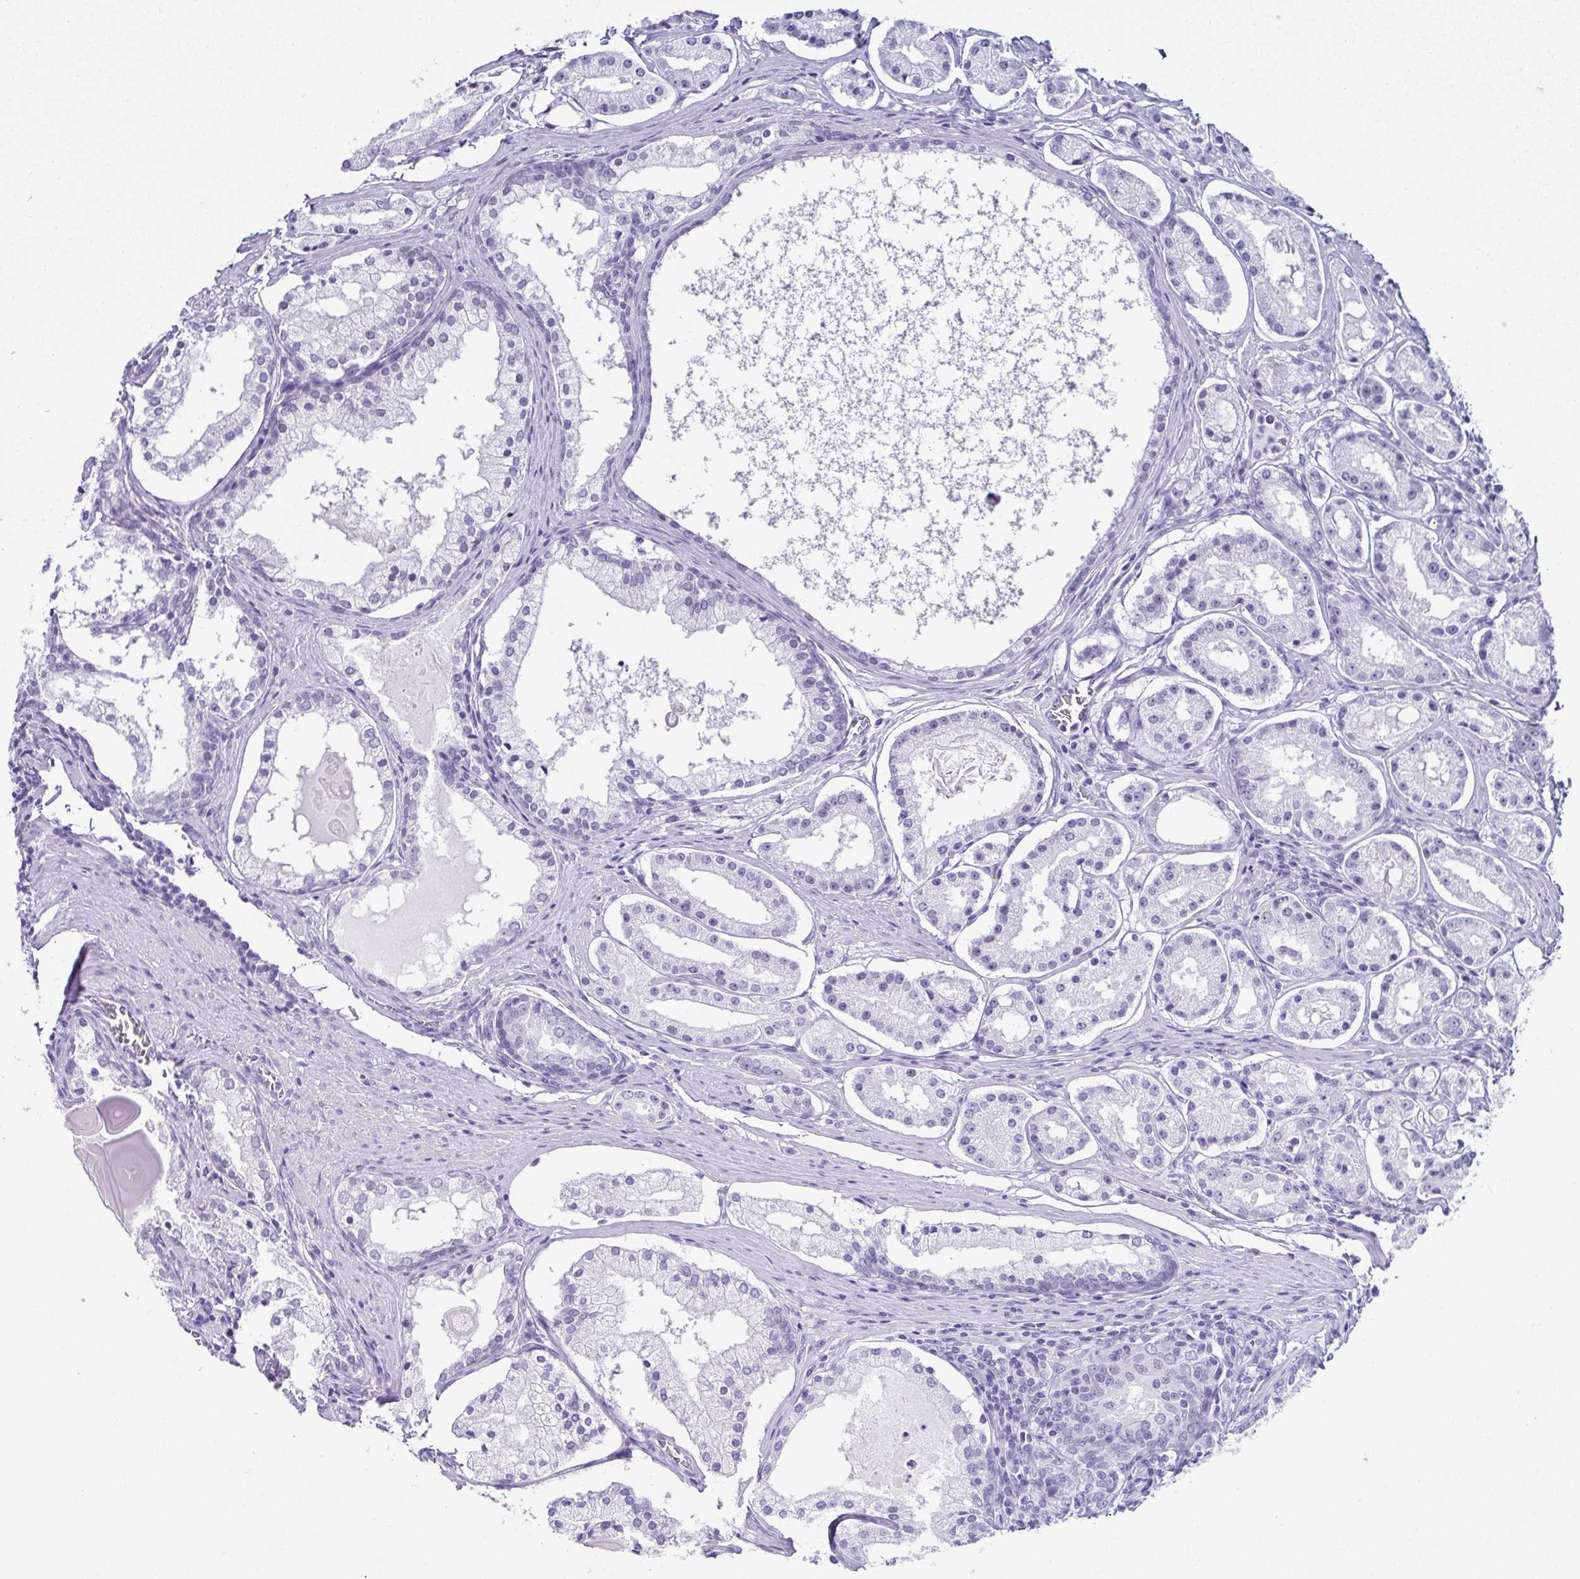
{"staining": {"intensity": "negative", "quantity": "none", "location": "none"}, "tissue": "prostate cancer", "cell_type": "Tumor cells", "image_type": "cancer", "snomed": [{"axis": "morphology", "description": "Adenocarcinoma, Low grade"}, {"axis": "topography", "description": "Prostate"}], "caption": "The image demonstrates no significant expression in tumor cells of prostate low-grade adenocarcinoma.", "gene": "ESX1", "patient": {"sex": "male", "age": 57}}